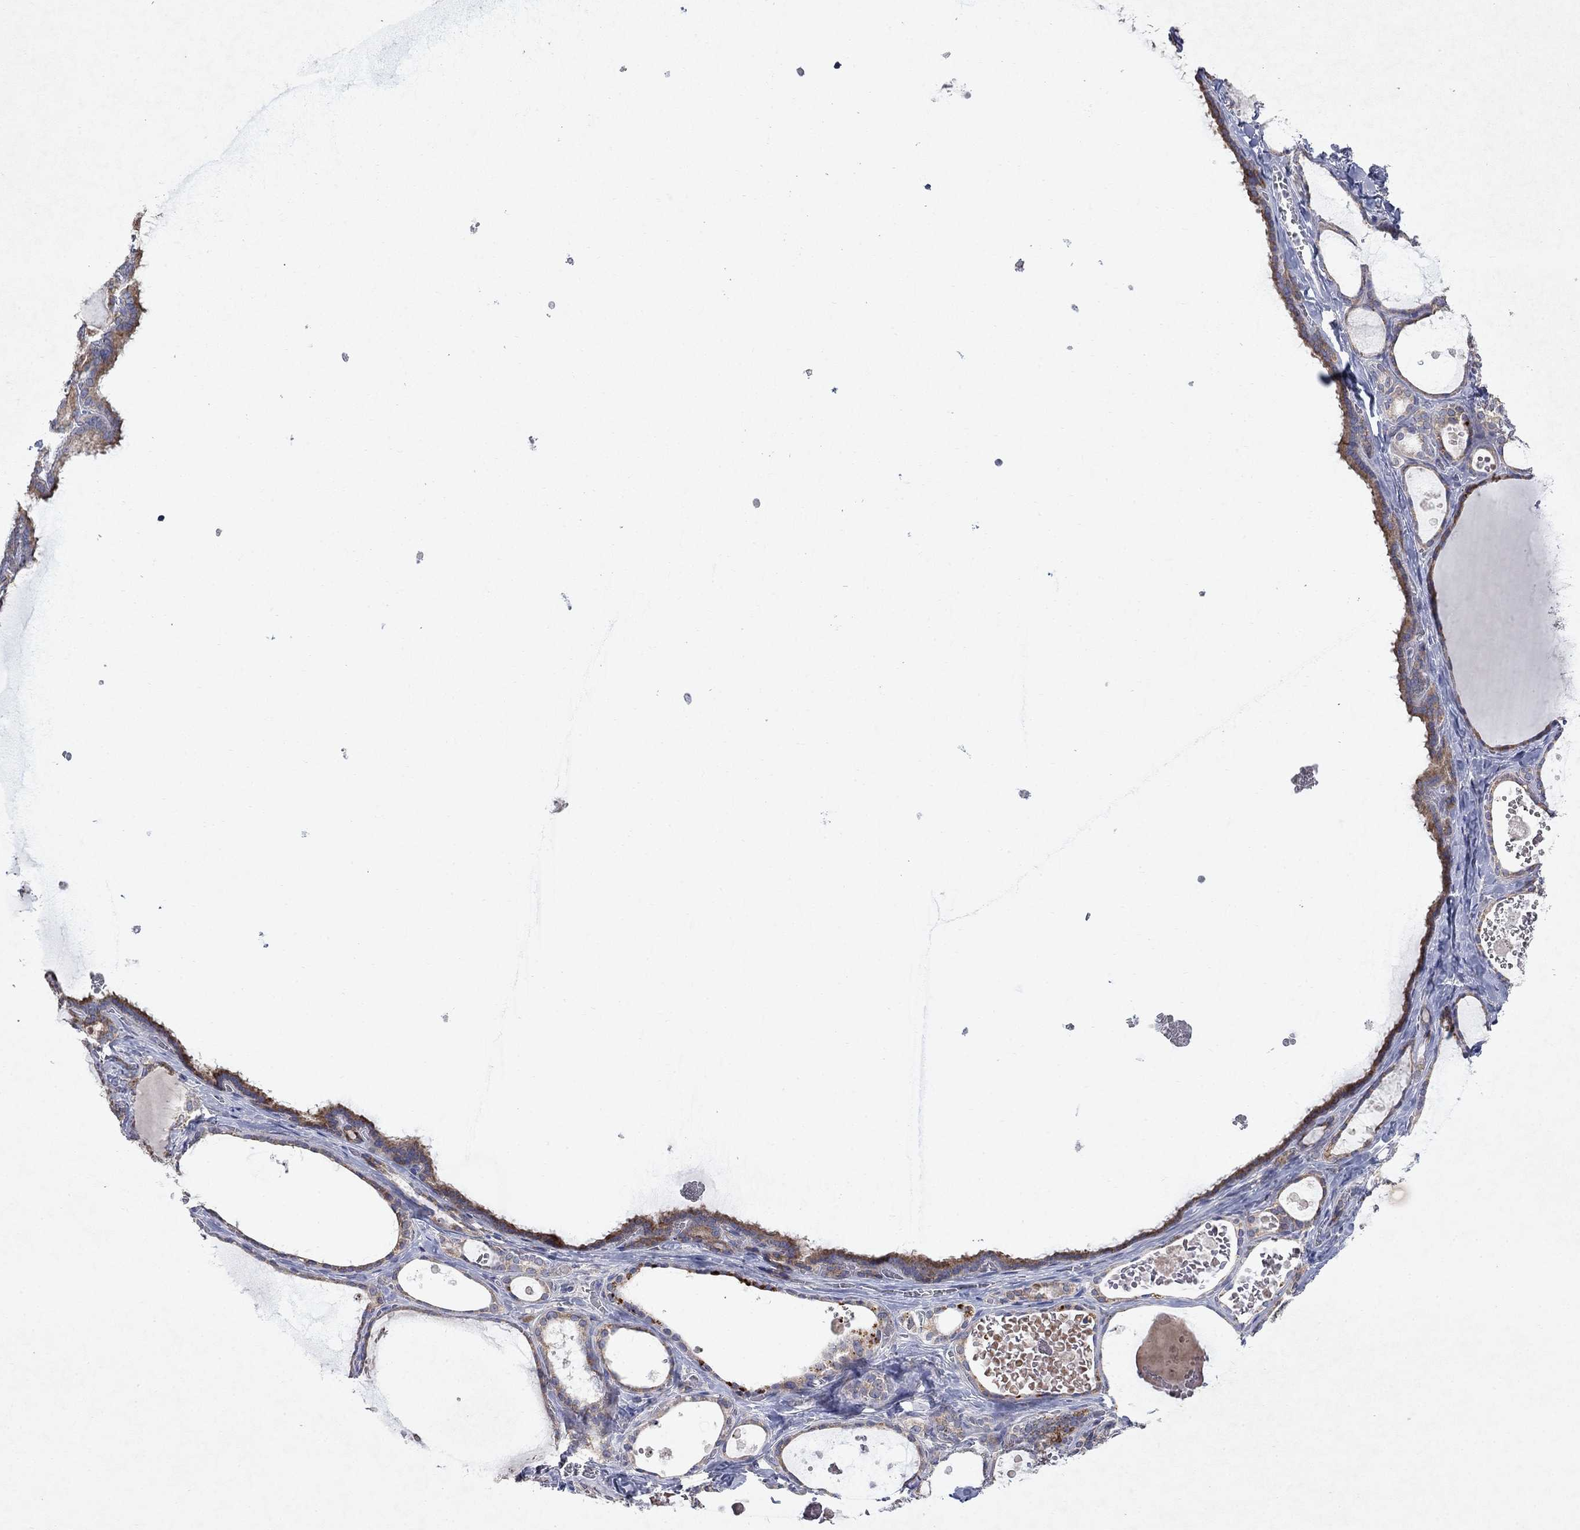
{"staining": {"intensity": "moderate", "quantity": ">75%", "location": "cytoplasmic/membranous"}, "tissue": "thyroid gland", "cell_type": "Glandular cells", "image_type": "normal", "snomed": [{"axis": "morphology", "description": "Normal tissue, NOS"}, {"axis": "topography", "description": "Thyroid gland"}], "caption": "Benign thyroid gland displays moderate cytoplasmic/membranous positivity in about >75% of glandular cells, visualized by immunohistochemistry. (Stains: DAB in brown, nuclei in blue, Microscopy: brightfield microscopy at high magnification).", "gene": "TMEM97", "patient": {"sex": "female", "age": 56}}